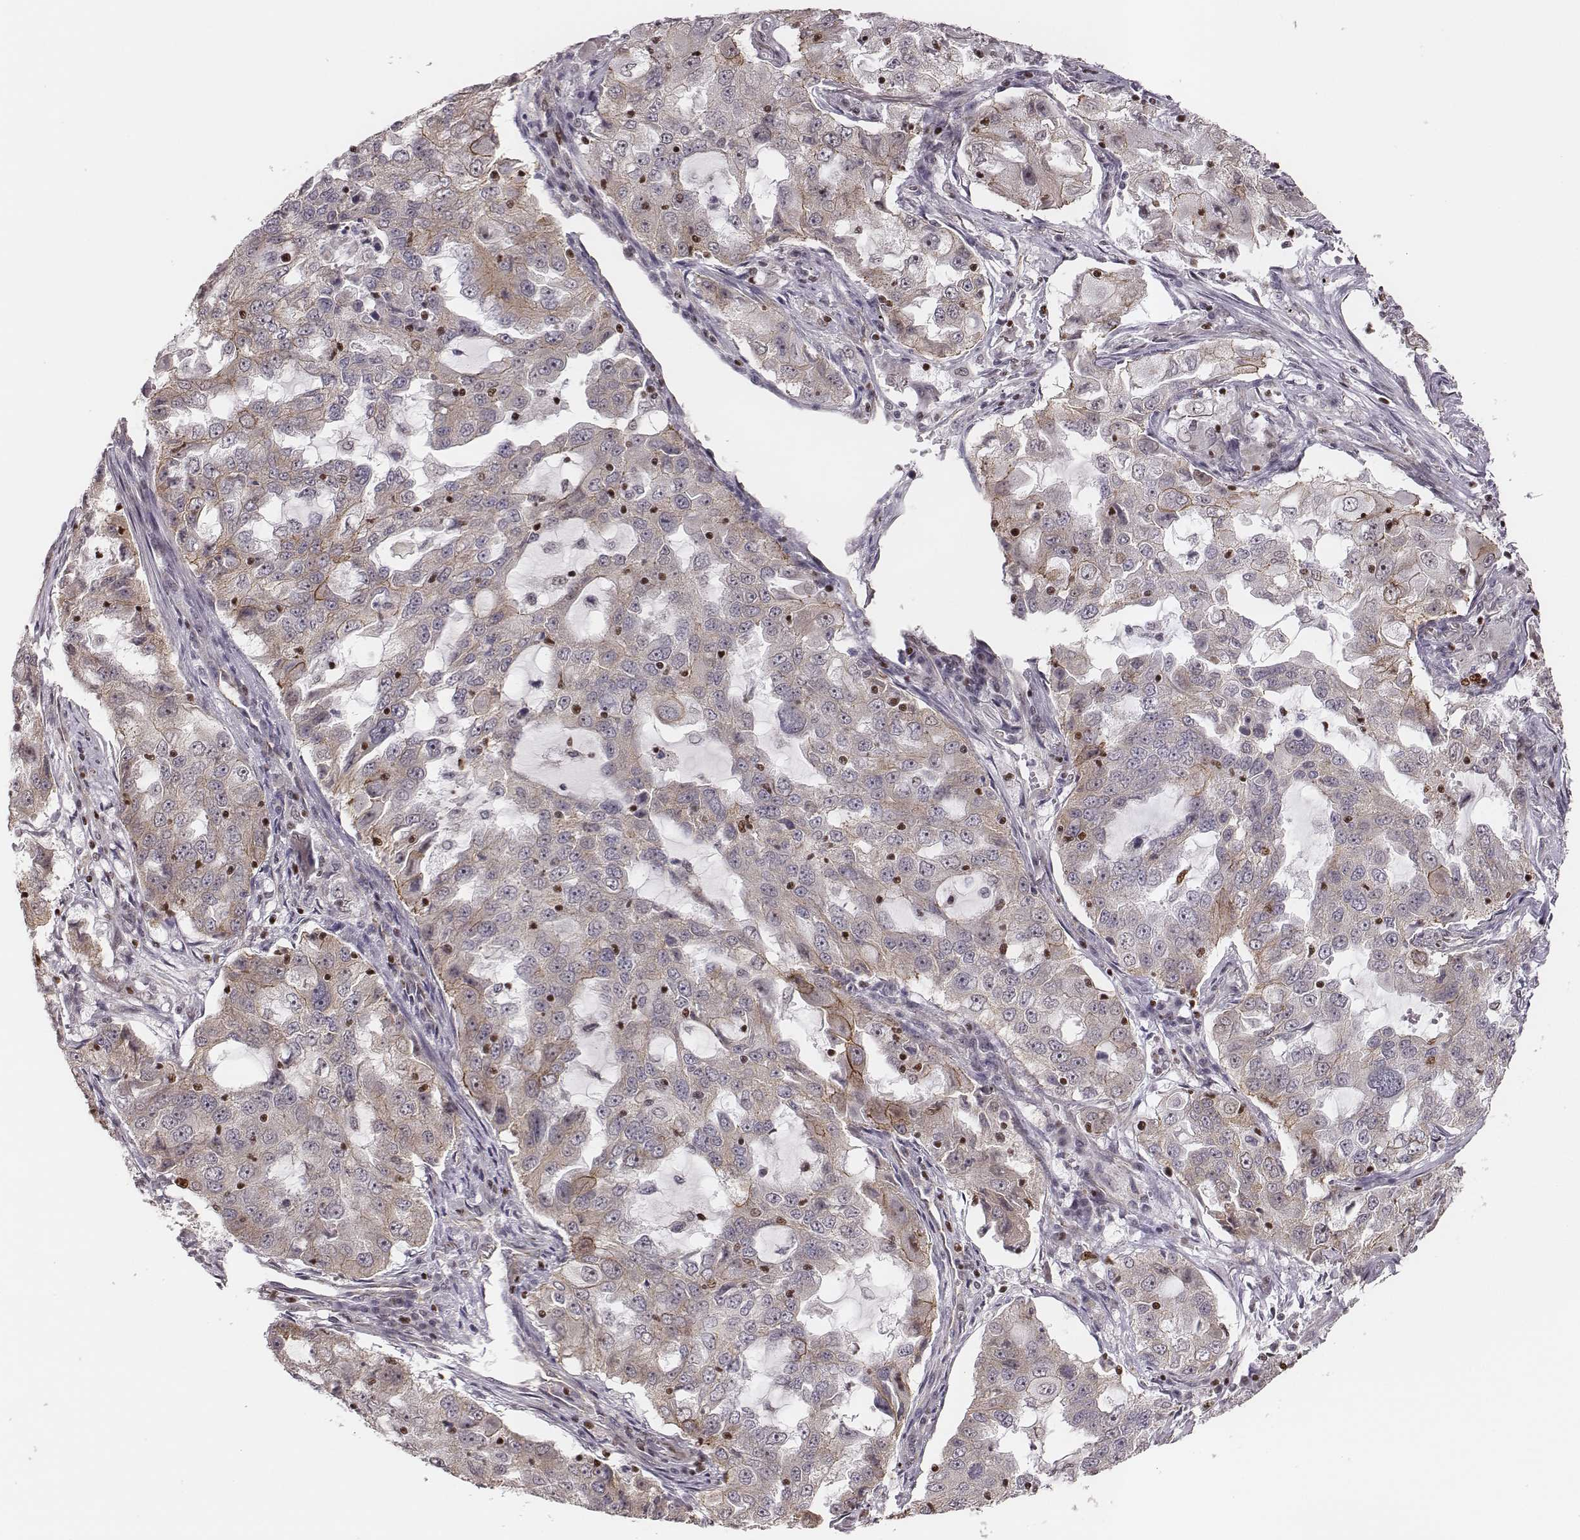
{"staining": {"intensity": "negative", "quantity": "none", "location": "none"}, "tissue": "lung cancer", "cell_type": "Tumor cells", "image_type": "cancer", "snomed": [{"axis": "morphology", "description": "Adenocarcinoma, NOS"}, {"axis": "topography", "description": "Lung"}], "caption": "High magnification brightfield microscopy of adenocarcinoma (lung) stained with DAB (3,3'-diaminobenzidine) (brown) and counterstained with hematoxylin (blue): tumor cells show no significant expression. The staining is performed using DAB (3,3'-diaminobenzidine) brown chromogen with nuclei counter-stained in using hematoxylin.", "gene": "WDR59", "patient": {"sex": "female", "age": 61}}